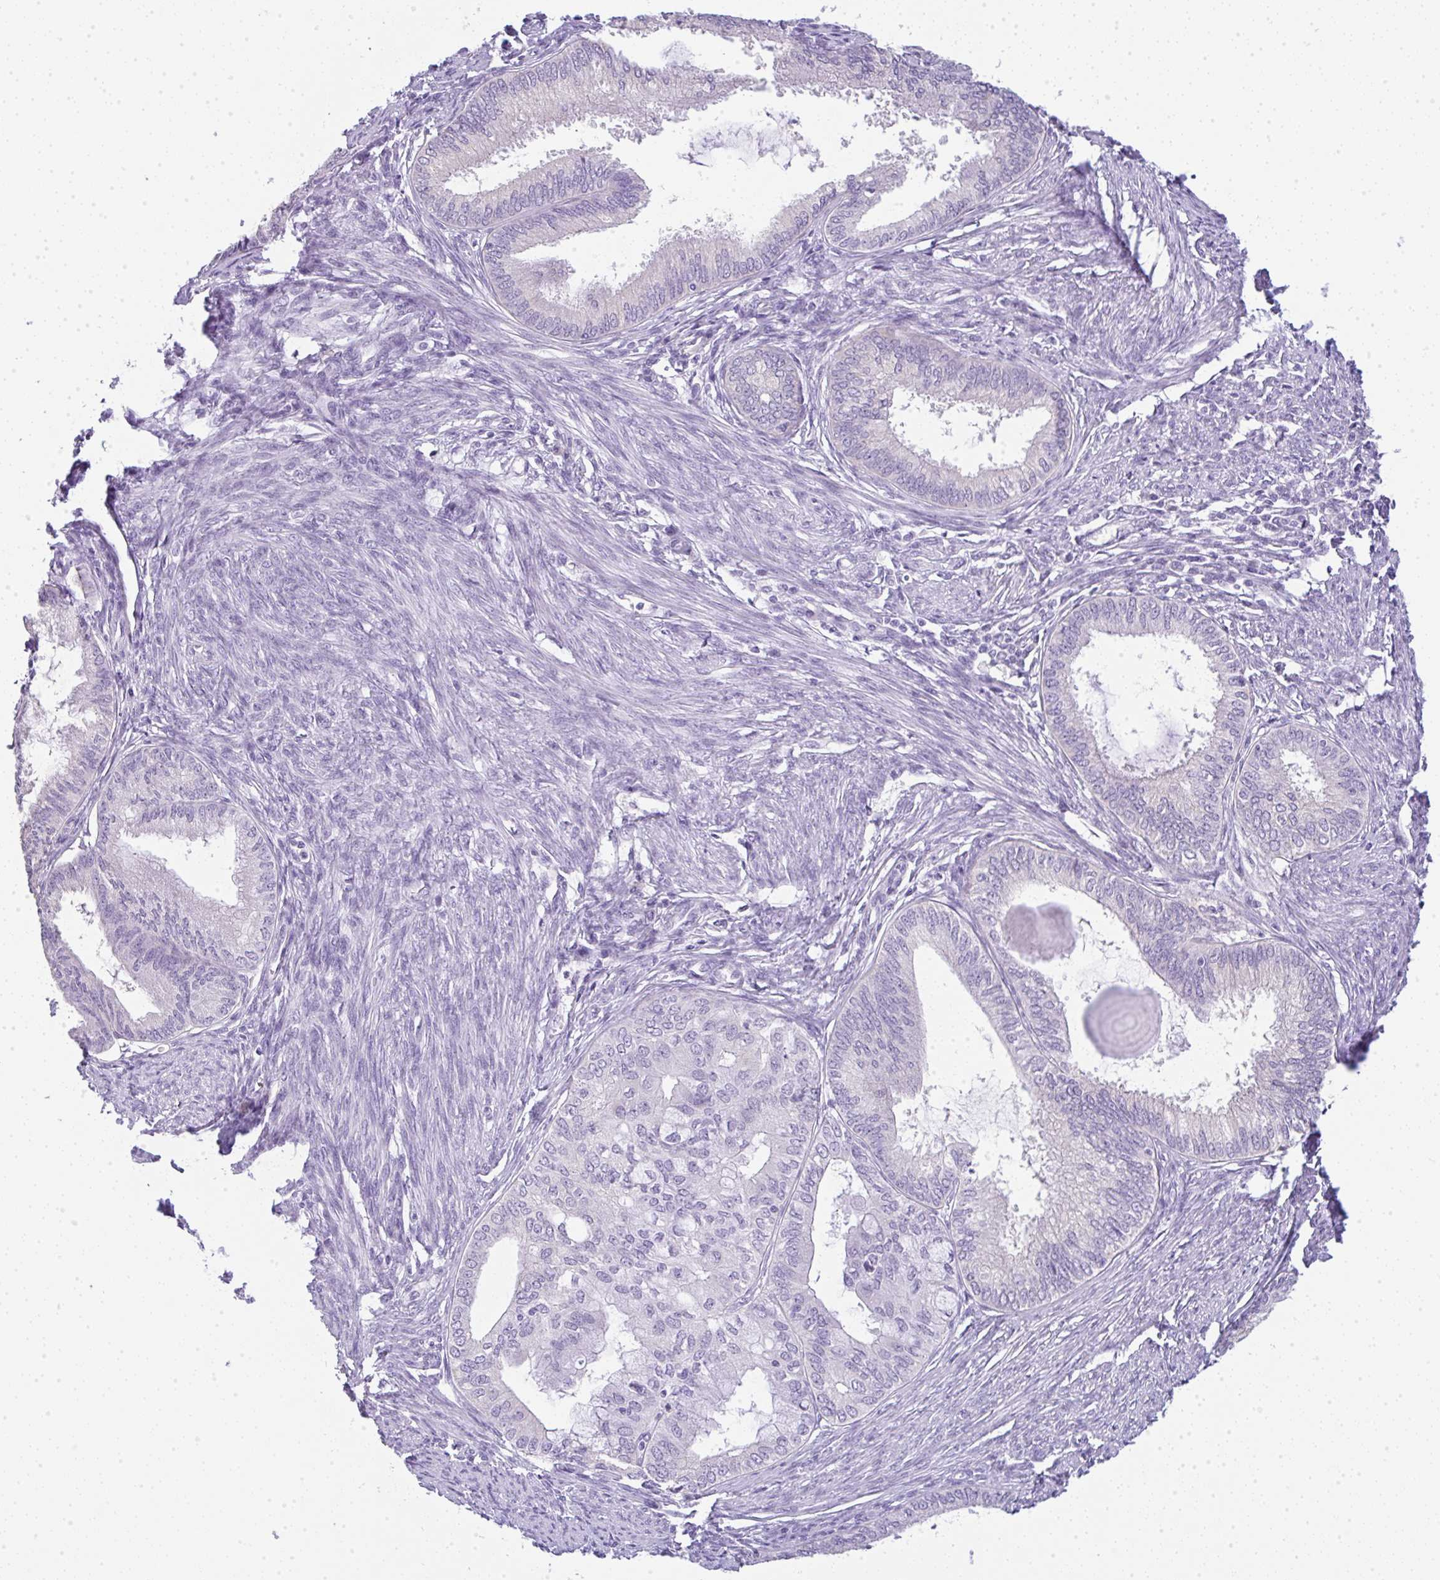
{"staining": {"intensity": "negative", "quantity": "none", "location": "none"}, "tissue": "endometrial cancer", "cell_type": "Tumor cells", "image_type": "cancer", "snomed": [{"axis": "morphology", "description": "Adenocarcinoma, NOS"}, {"axis": "topography", "description": "Endometrium"}], "caption": "Immunohistochemistry (IHC) image of human adenocarcinoma (endometrial) stained for a protein (brown), which reveals no staining in tumor cells.", "gene": "LPAR4", "patient": {"sex": "female", "age": 86}}